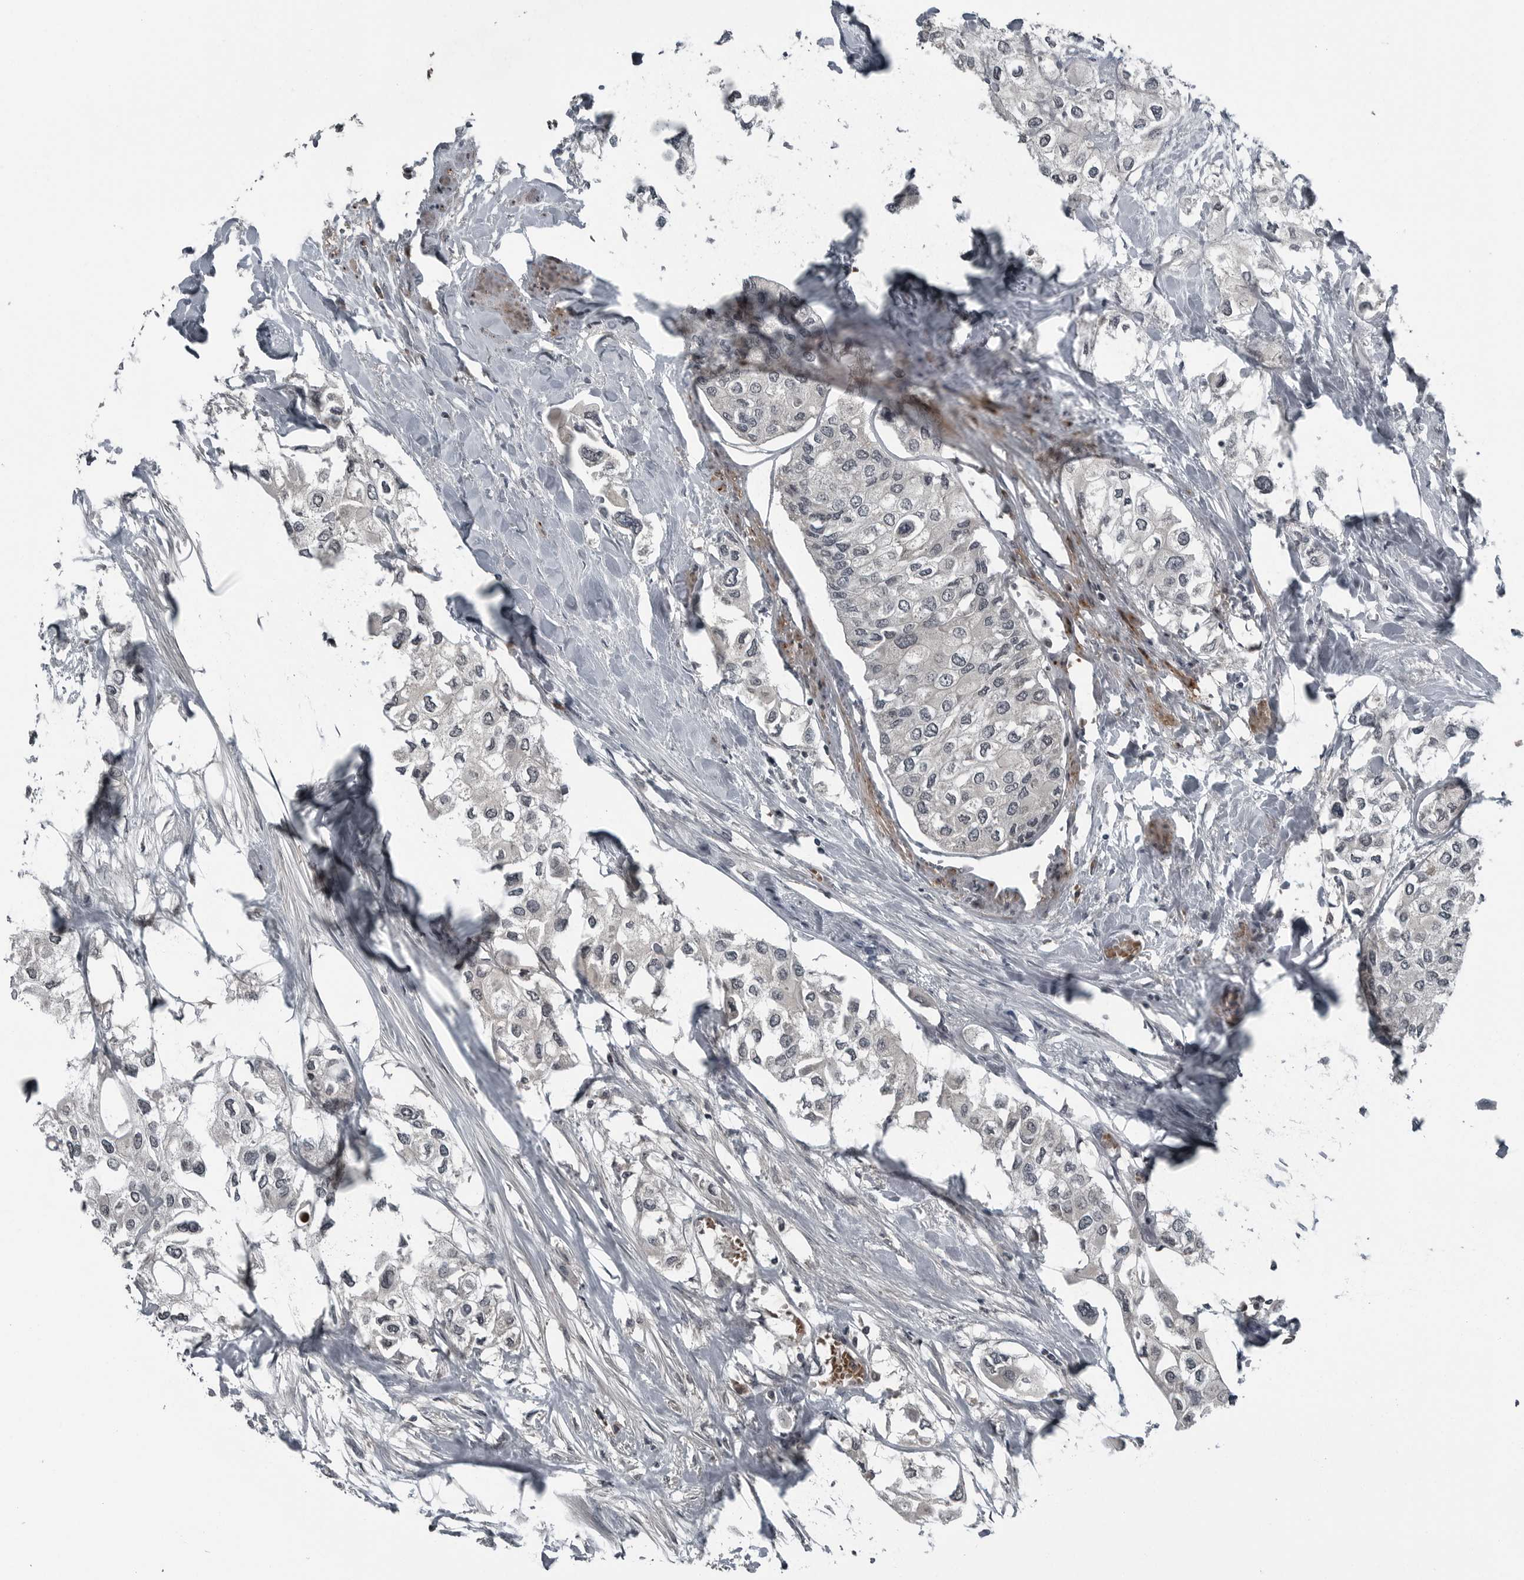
{"staining": {"intensity": "negative", "quantity": "none", "location": "none"}, "tissue": "urothelial cancer", "cell_type": "Tumor cells", "image_type": "cancer", "snomed": [{"axis": "morphology", "description": "Urothelial carcinoma, High grade"}, {"axis": "topography", "description": "Urinary bladder"}], "caption": "An image of human urothelial cancer is negative for staining in tumor cells.", "gene": "GAK", "patient": {"sex": "male", "age": 64}}